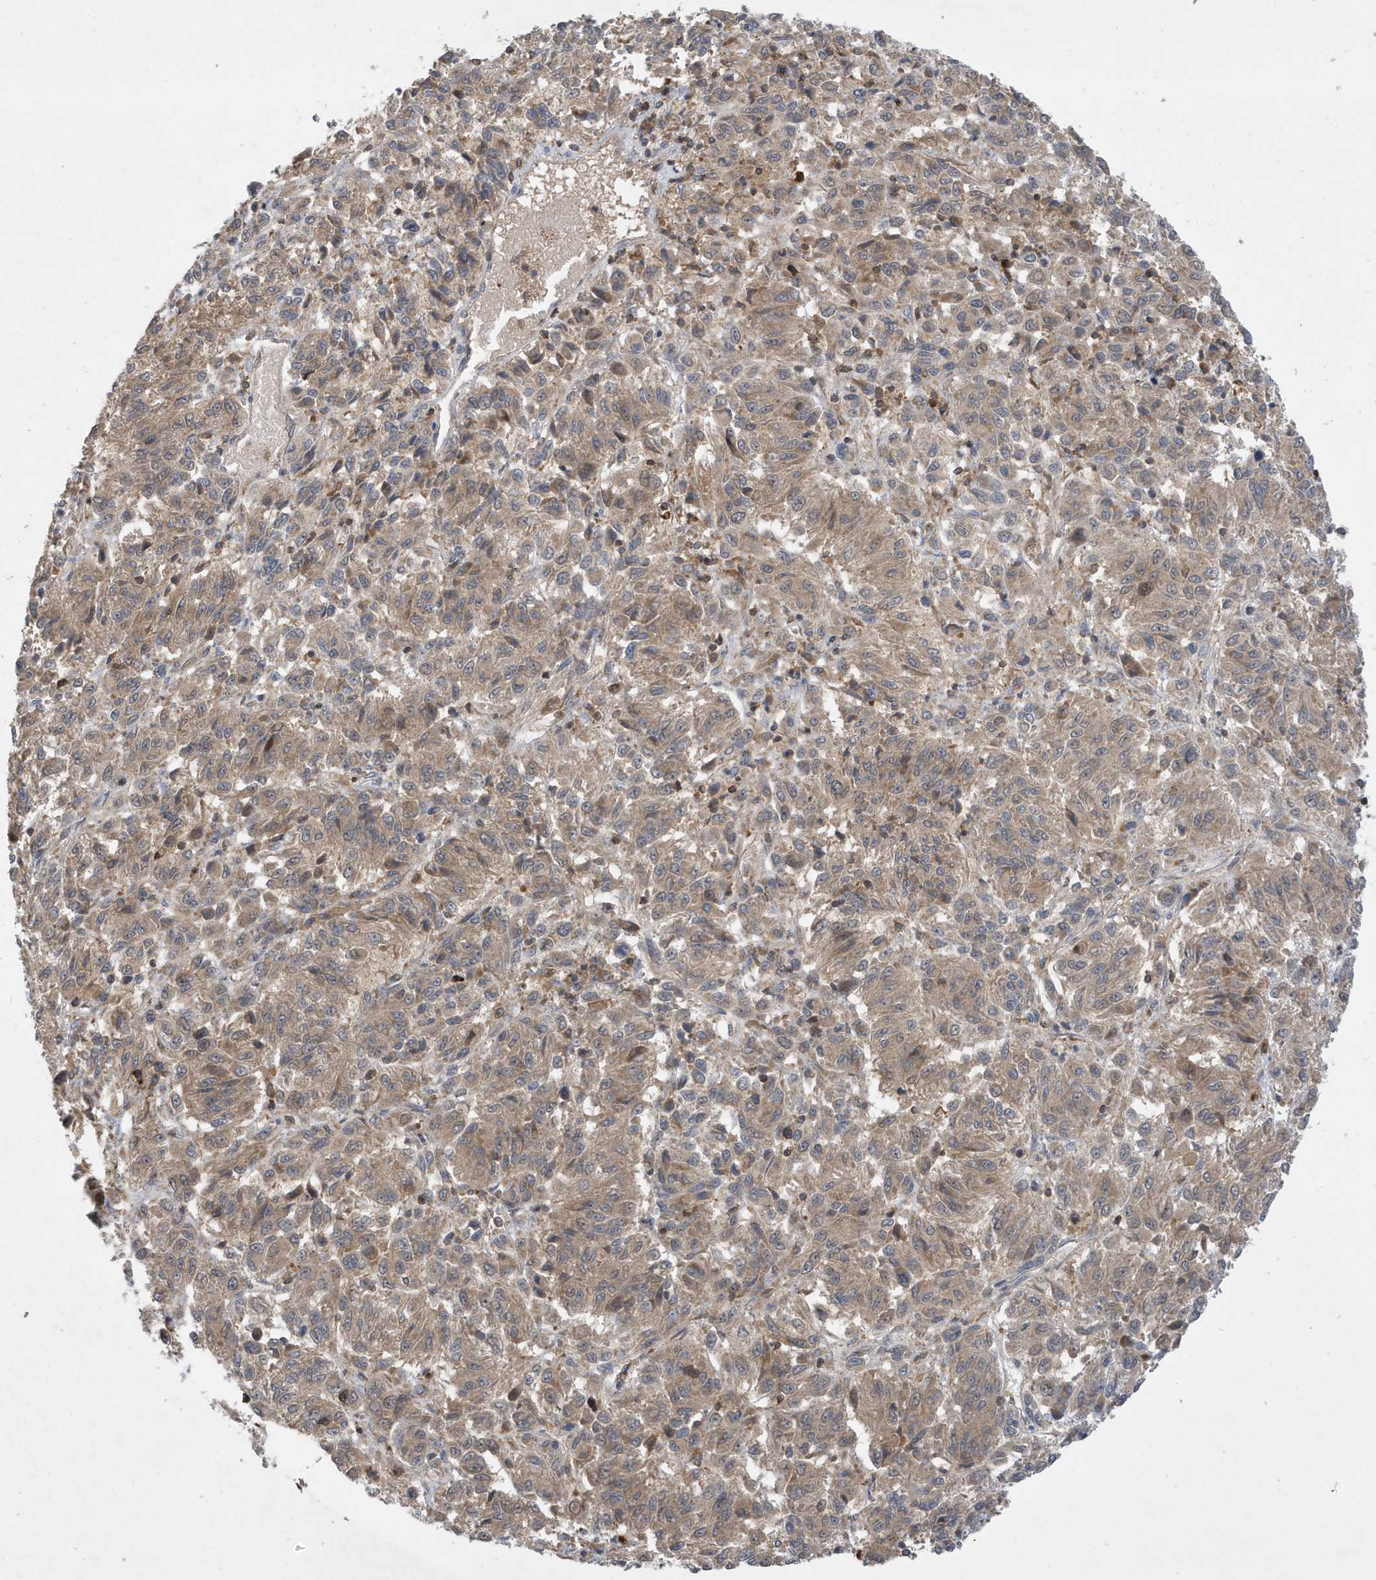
{"staining": {"intensity": "weak", "quantity": ">75%", "location": "cytoplasmic/membranous"}, "tissue": "melanoma", "cell_type": "Tumor cells", "image_type": "cancer", "snomed": [{"axis": "morphology", "description": "Malignant melanoma, Metastatic site"}, {"axis": "topography", "description": "Lung"}], "caption": "A low amount of weak cytoplasmic/membranous expression is appreciated in about >75% of tumor cells in melanoma tissue.", "gene": "NSUN3", "patient": {"sex": "male", "age": 64}}